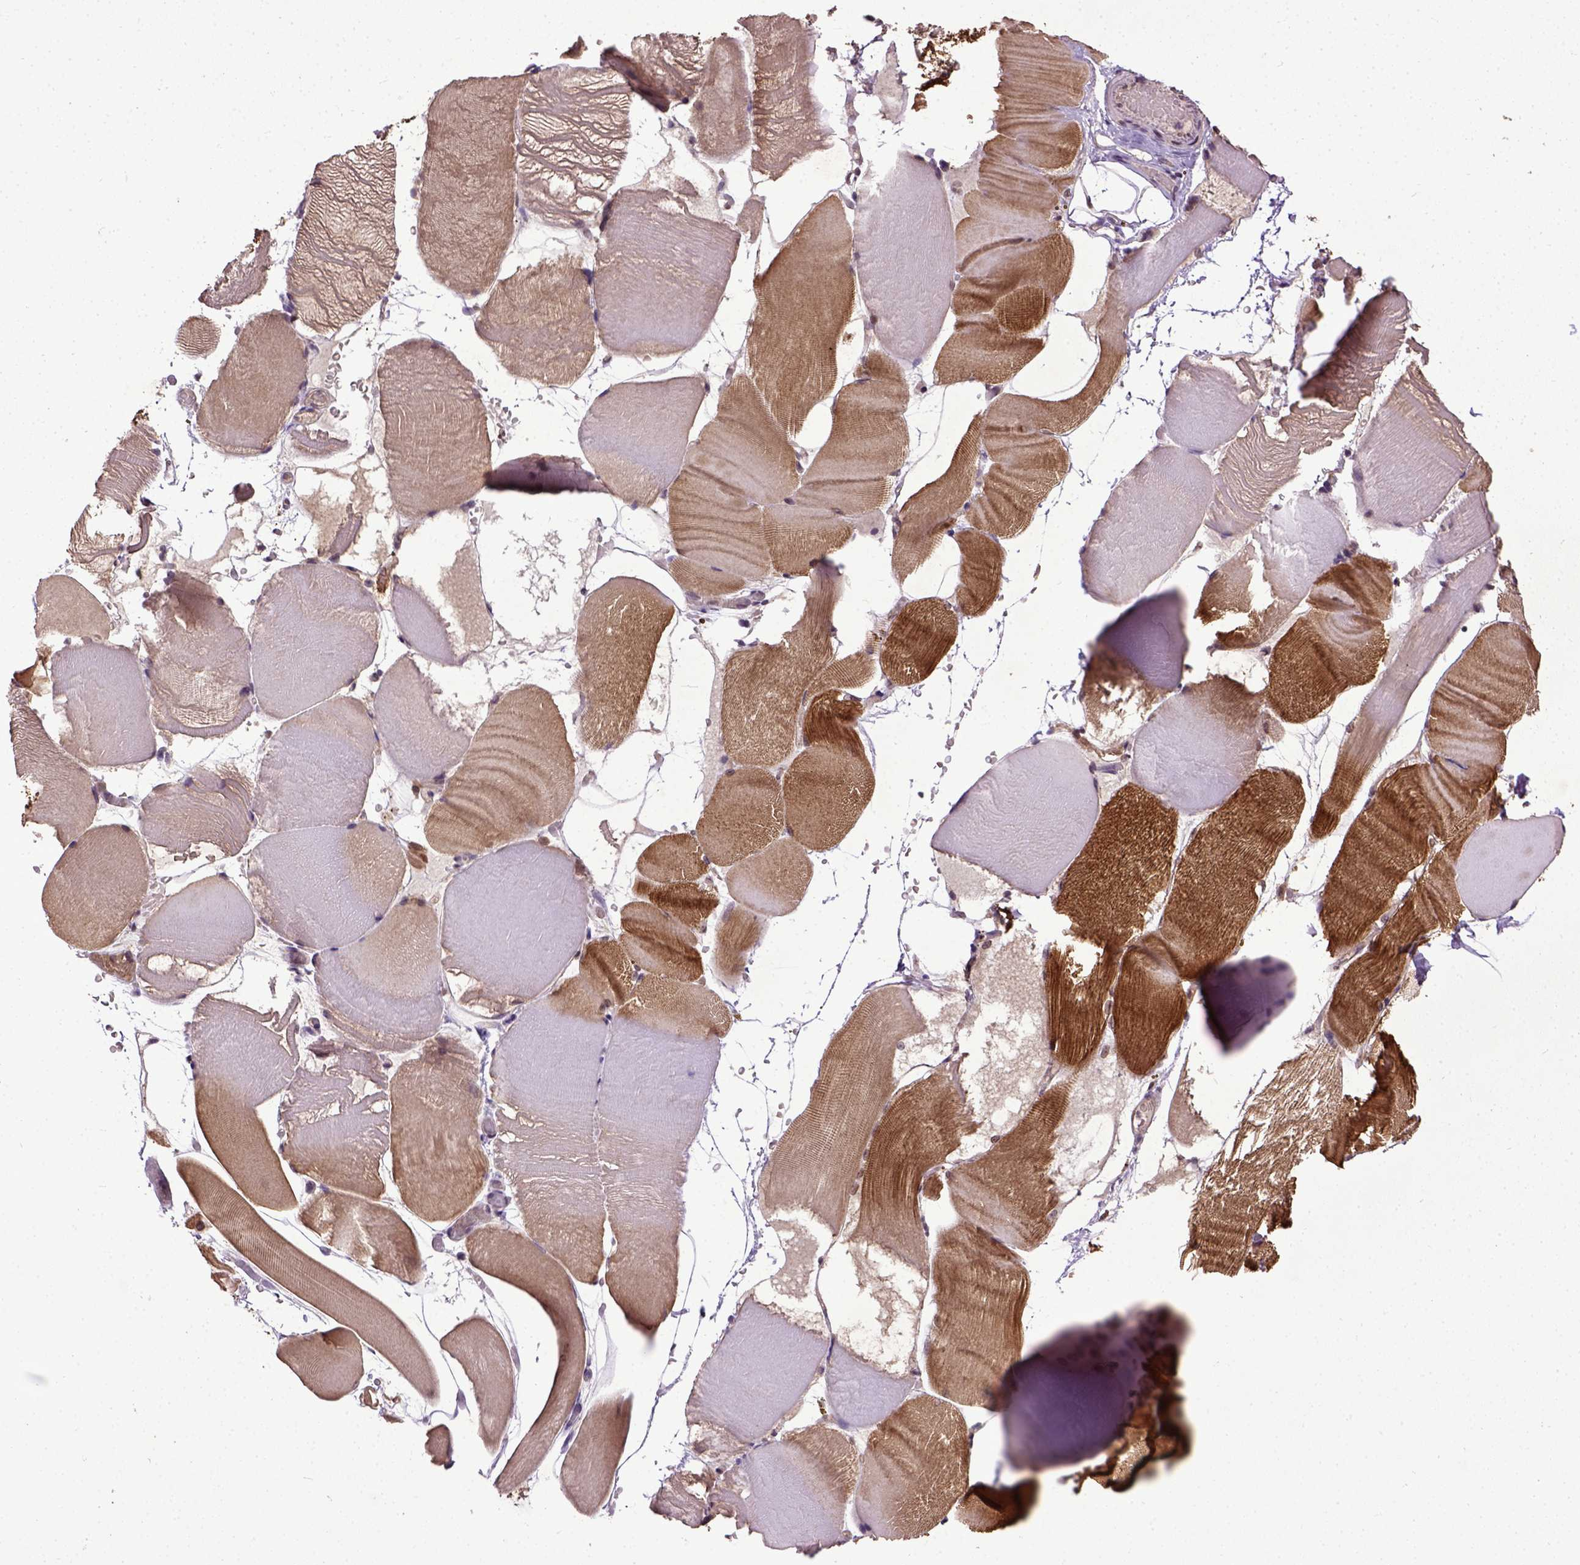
{"staining": {"intensity": "strong", "quantity": "25%-75%", "location": "cytoplasmic/membranous"}, "tissue": "skeletal muscle", "cell_type": "Myocytes", "image_type": "normal", "snomed": [{"axis": "morphology", "description": "Normal tissue, NOS"}, {"axis": "topography", "description": "Skeletal muscle"}], "caption": "Protein analysis of unremarkable skeletal muscle exhibits strong cytoplasmic/membranous expression in approximately 25%-75% of myocytes.", "gene": "UBA3", "patient": {"sex": "female", "age": 37}}